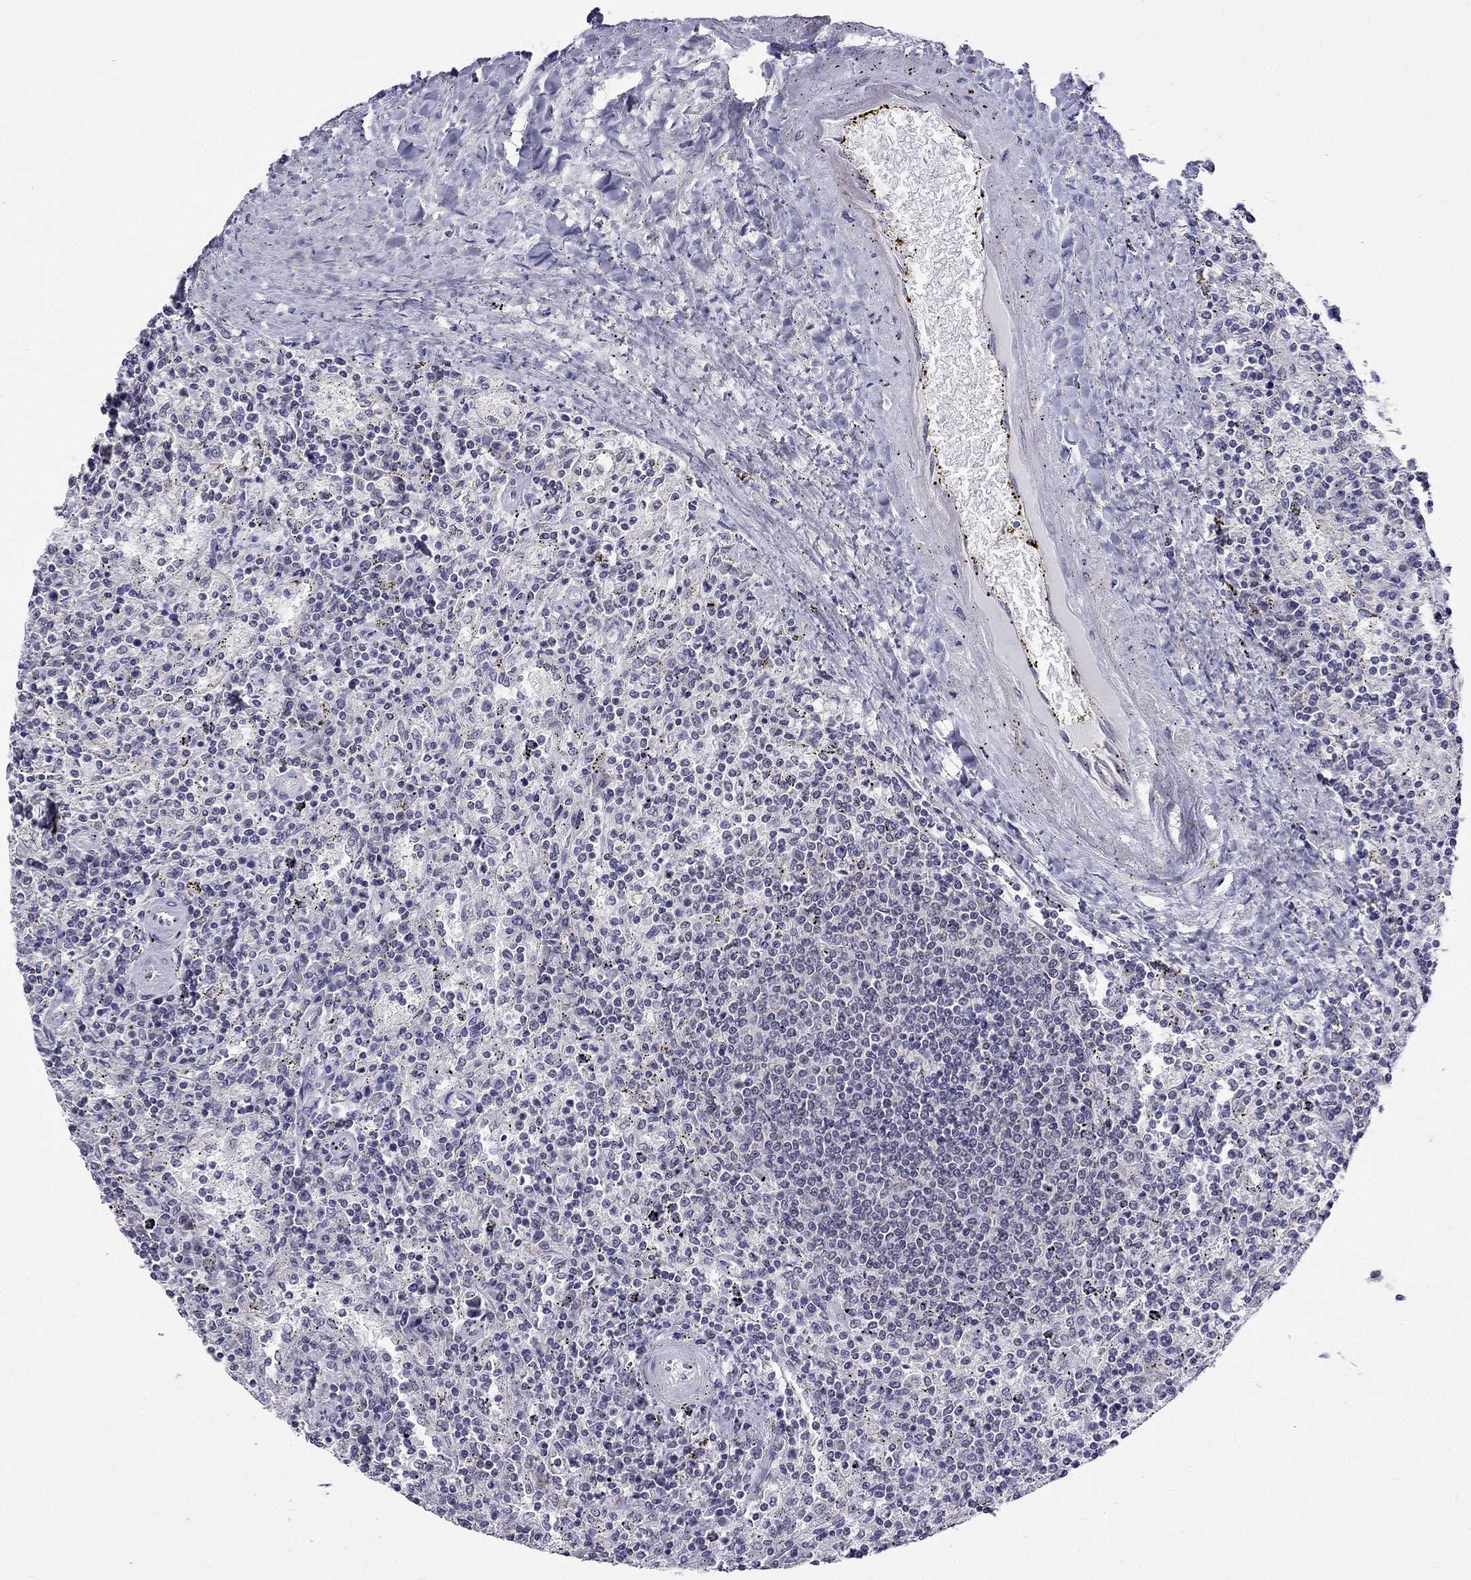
{"staining": {"intensity": "negative", "quantity": "none", "location": "none"}, "tissue": "lymphoma", "cell_type": "Tumor cells", "image_type": "cancer", "snomed": [{"axis": "morphology", "description": "Malignant lymphoma, non-Hodgkin's type, Low grade"}, {"axis": "topography", "description": "Spleen"}], "caption": "Immunohistochemical staining of lymphoma demonstrates no significant staining in tumor cells.", "gene": "C5orf49", "patient": {"sex": "male", "age": 62}}